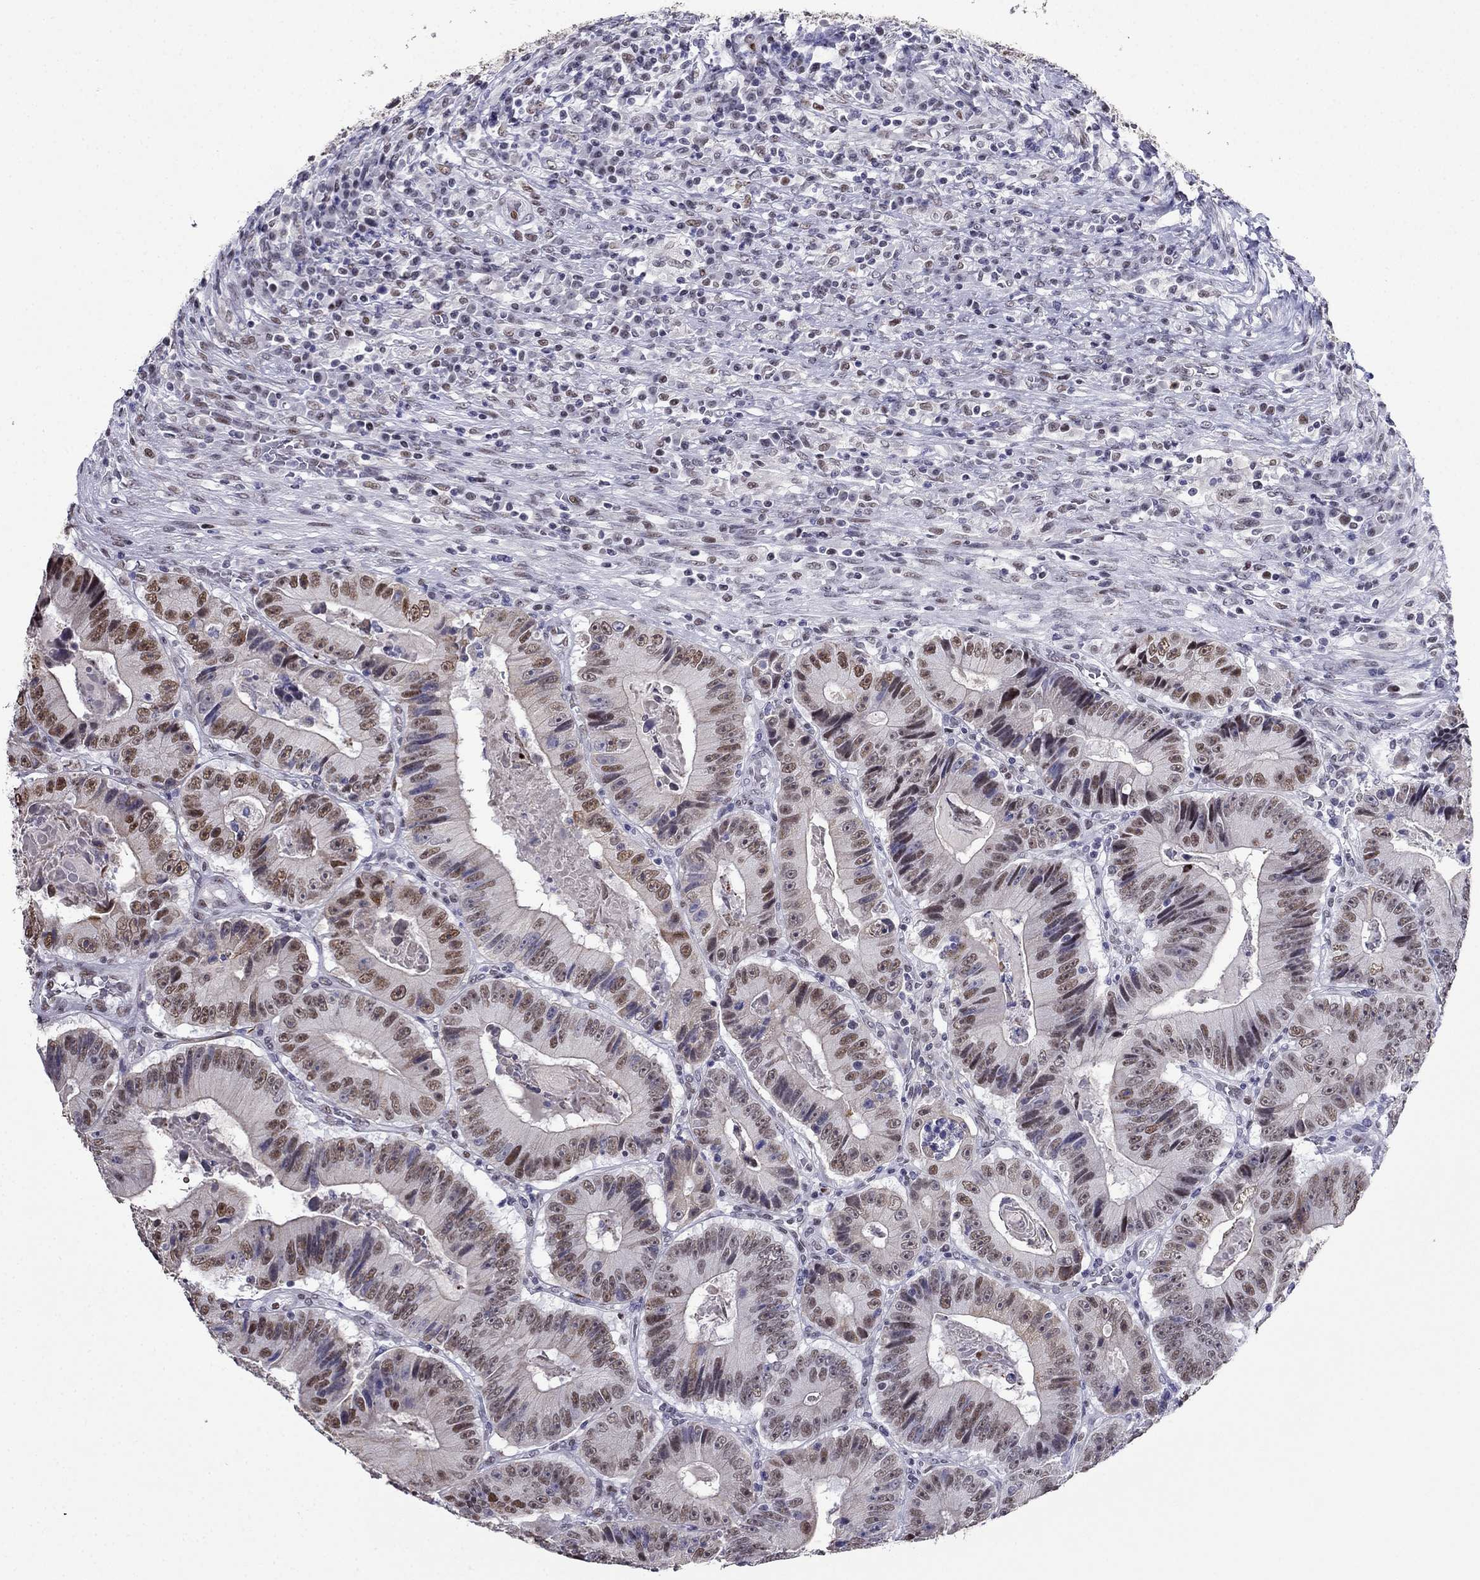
{"staining": {"intensity": "moderate", "quantity": "25%-75%", "location": "nuclear"}, "tissue": "colorectal cancer", "cell_type": "Tumor cells", "image_type": "cancer", "snomed": [{"axis": "morphology", "description": "Adenocarcinoma, NOS"}, {"axis": "topography", "description": "Colon"}], "caption": "Human adenocarcinoma (colorectal) stained with a protein marker exhibits moderate staining in tumor cells.", "gene": "PPM1G", "patient": {"sex": "female", "age": 86}}